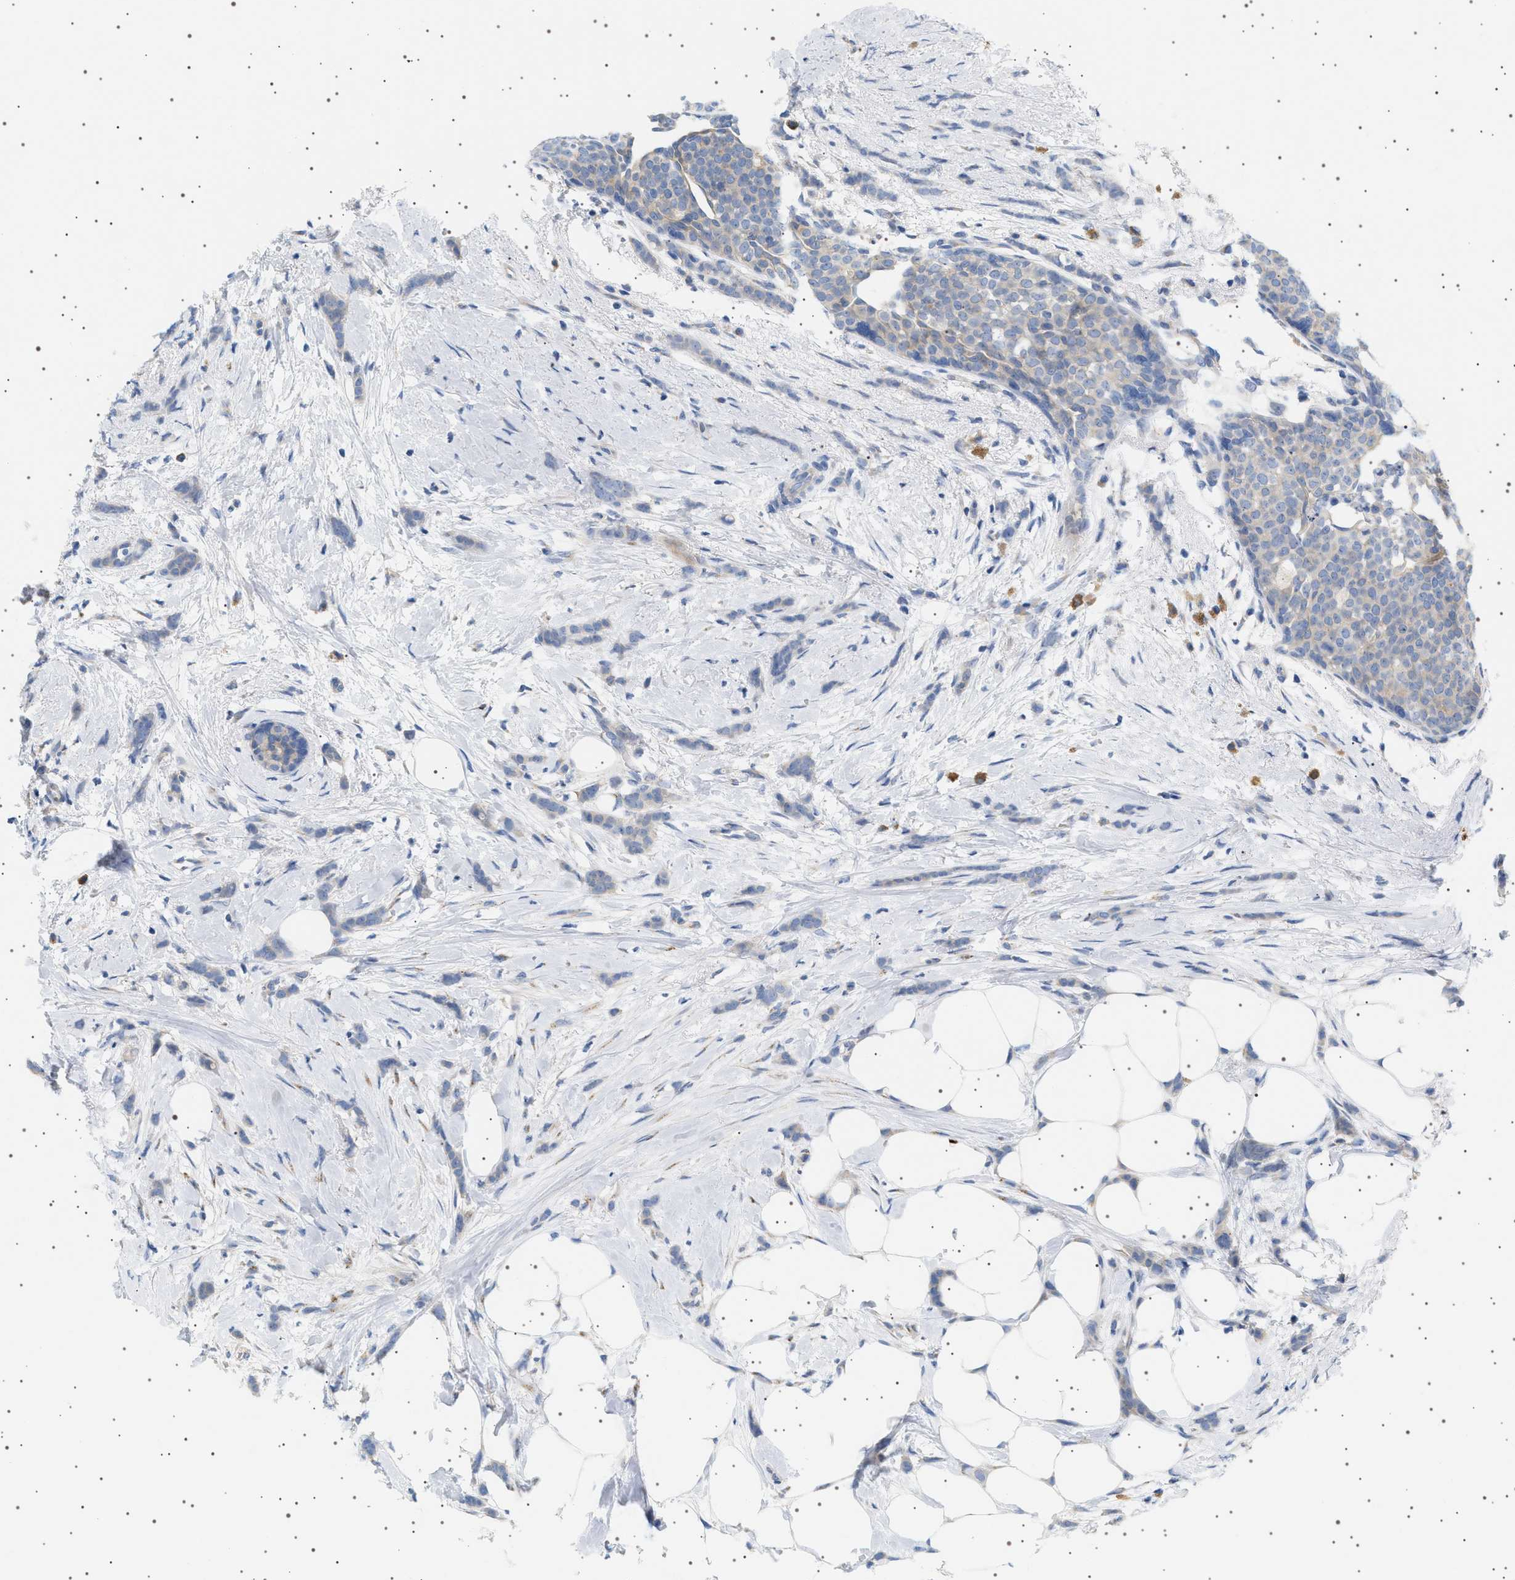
{"staining": {"intensity": "weak", "quantity": "<25%", "location": "cytoplasmic/membranous"}, "tissue": "breast cancer", "cell_type": "Tumor cells", "image_type": "cancer", "snomed": [{"axis": "morphology", "description": "Lobular carcinoma, in situ"}, {"axis": "morphology", "description": "Lobular carcinoma"}, {"axis": "topography", "description": "Breast"}], "caption": "IHC micrograph of breast lobular carcinoma in situ stained for a protein (brown), which reveals no expression in tumor cells.", "gene": "ADCY10", "patient": {"sex": "female", "age": 41}}